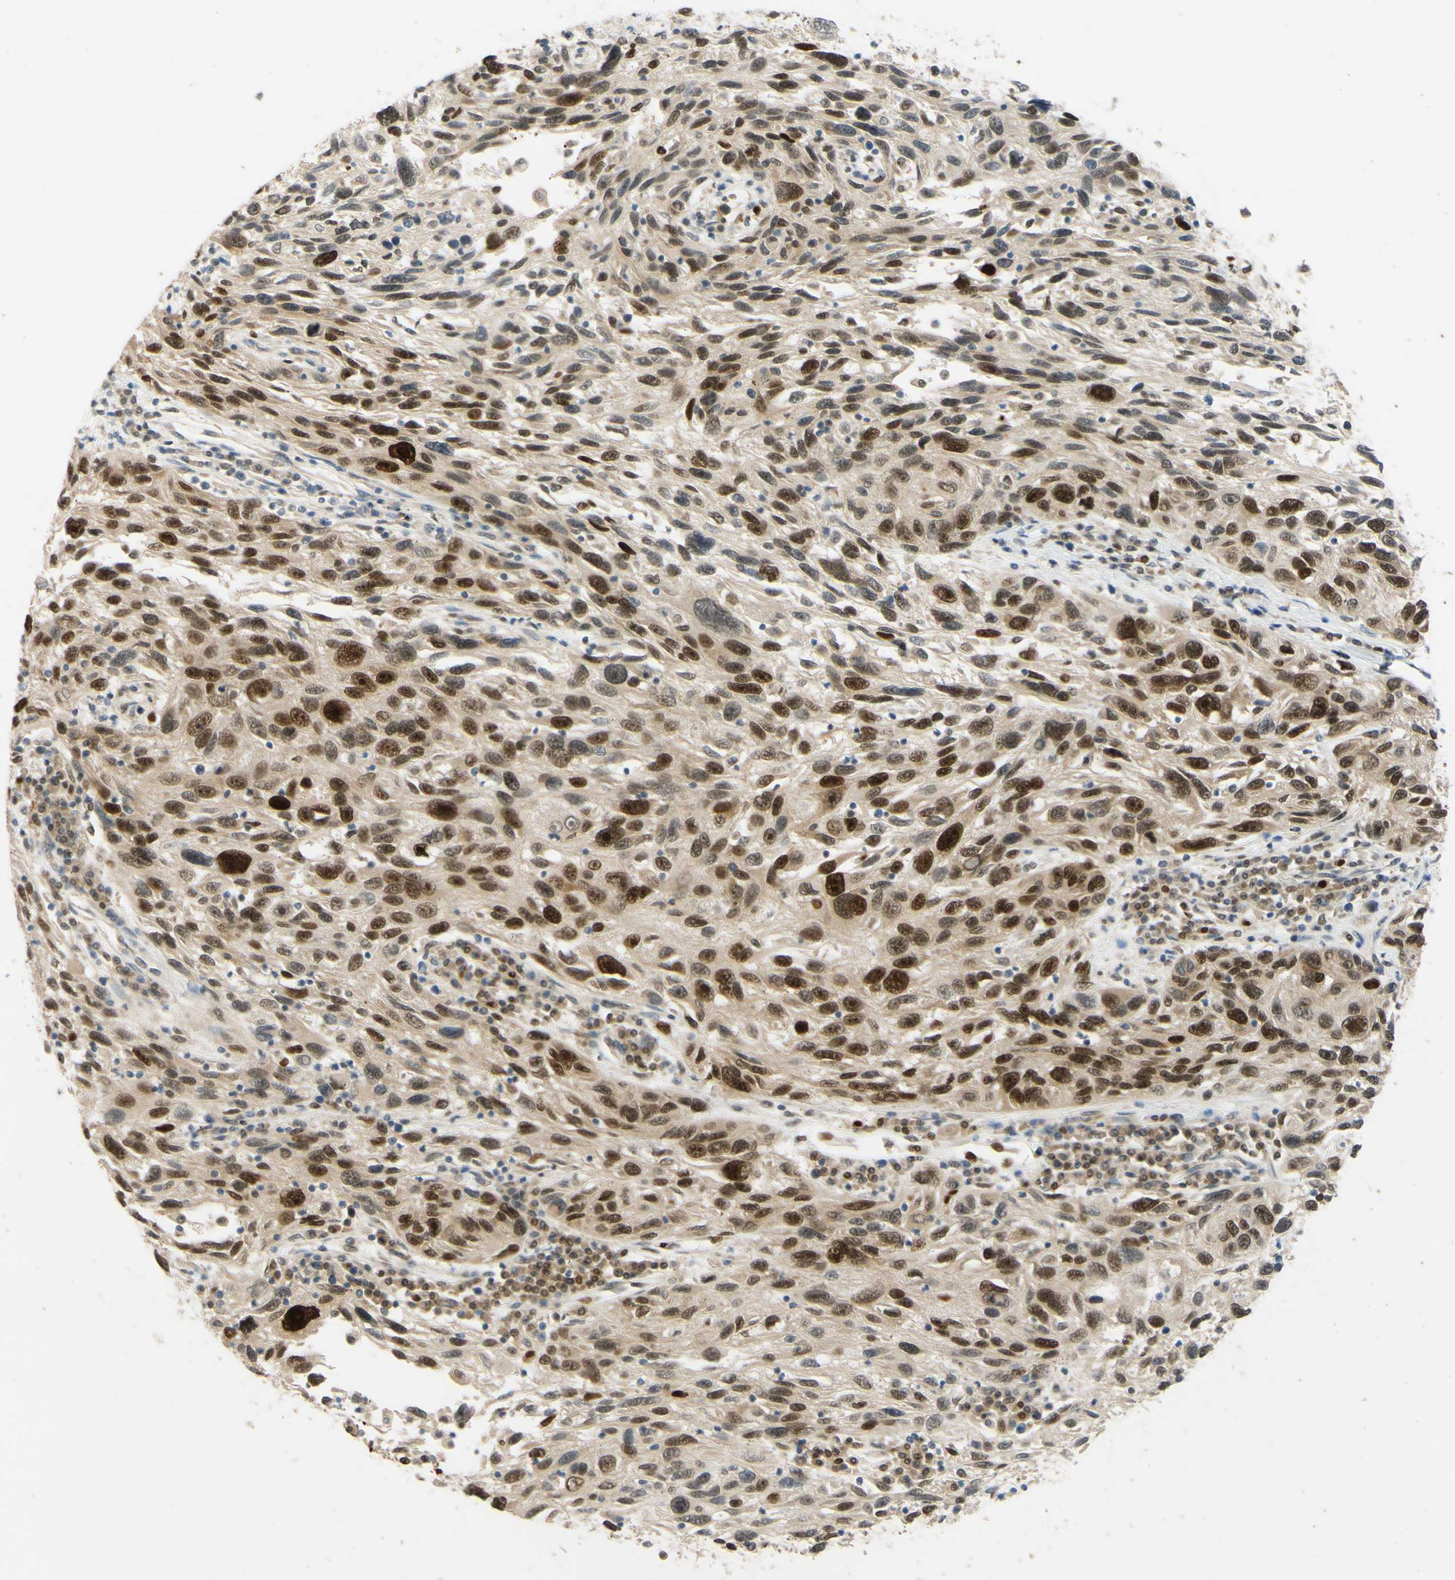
{"staining": {"intensity": "strong", "quantity": ">75%", "location": "nuclear"}, "tissue": "melanoma", "cell_type": "Tumor cells", "image_type": "cancer", "snomed": [{"axis": "morphology", "description": "Malignant melanoma, NOS"}, {"axis": "topography", "description": "Skin"}], "caption": "A brown stain labels strong nuclear staining of a protein in melanoma tumor cells. (DAB (3,3'-diaminobenzidine) IHC with brightfield microscopy, high magnification).", "gene": "POLB", "patient": {"sex": "male", "age": 53}}